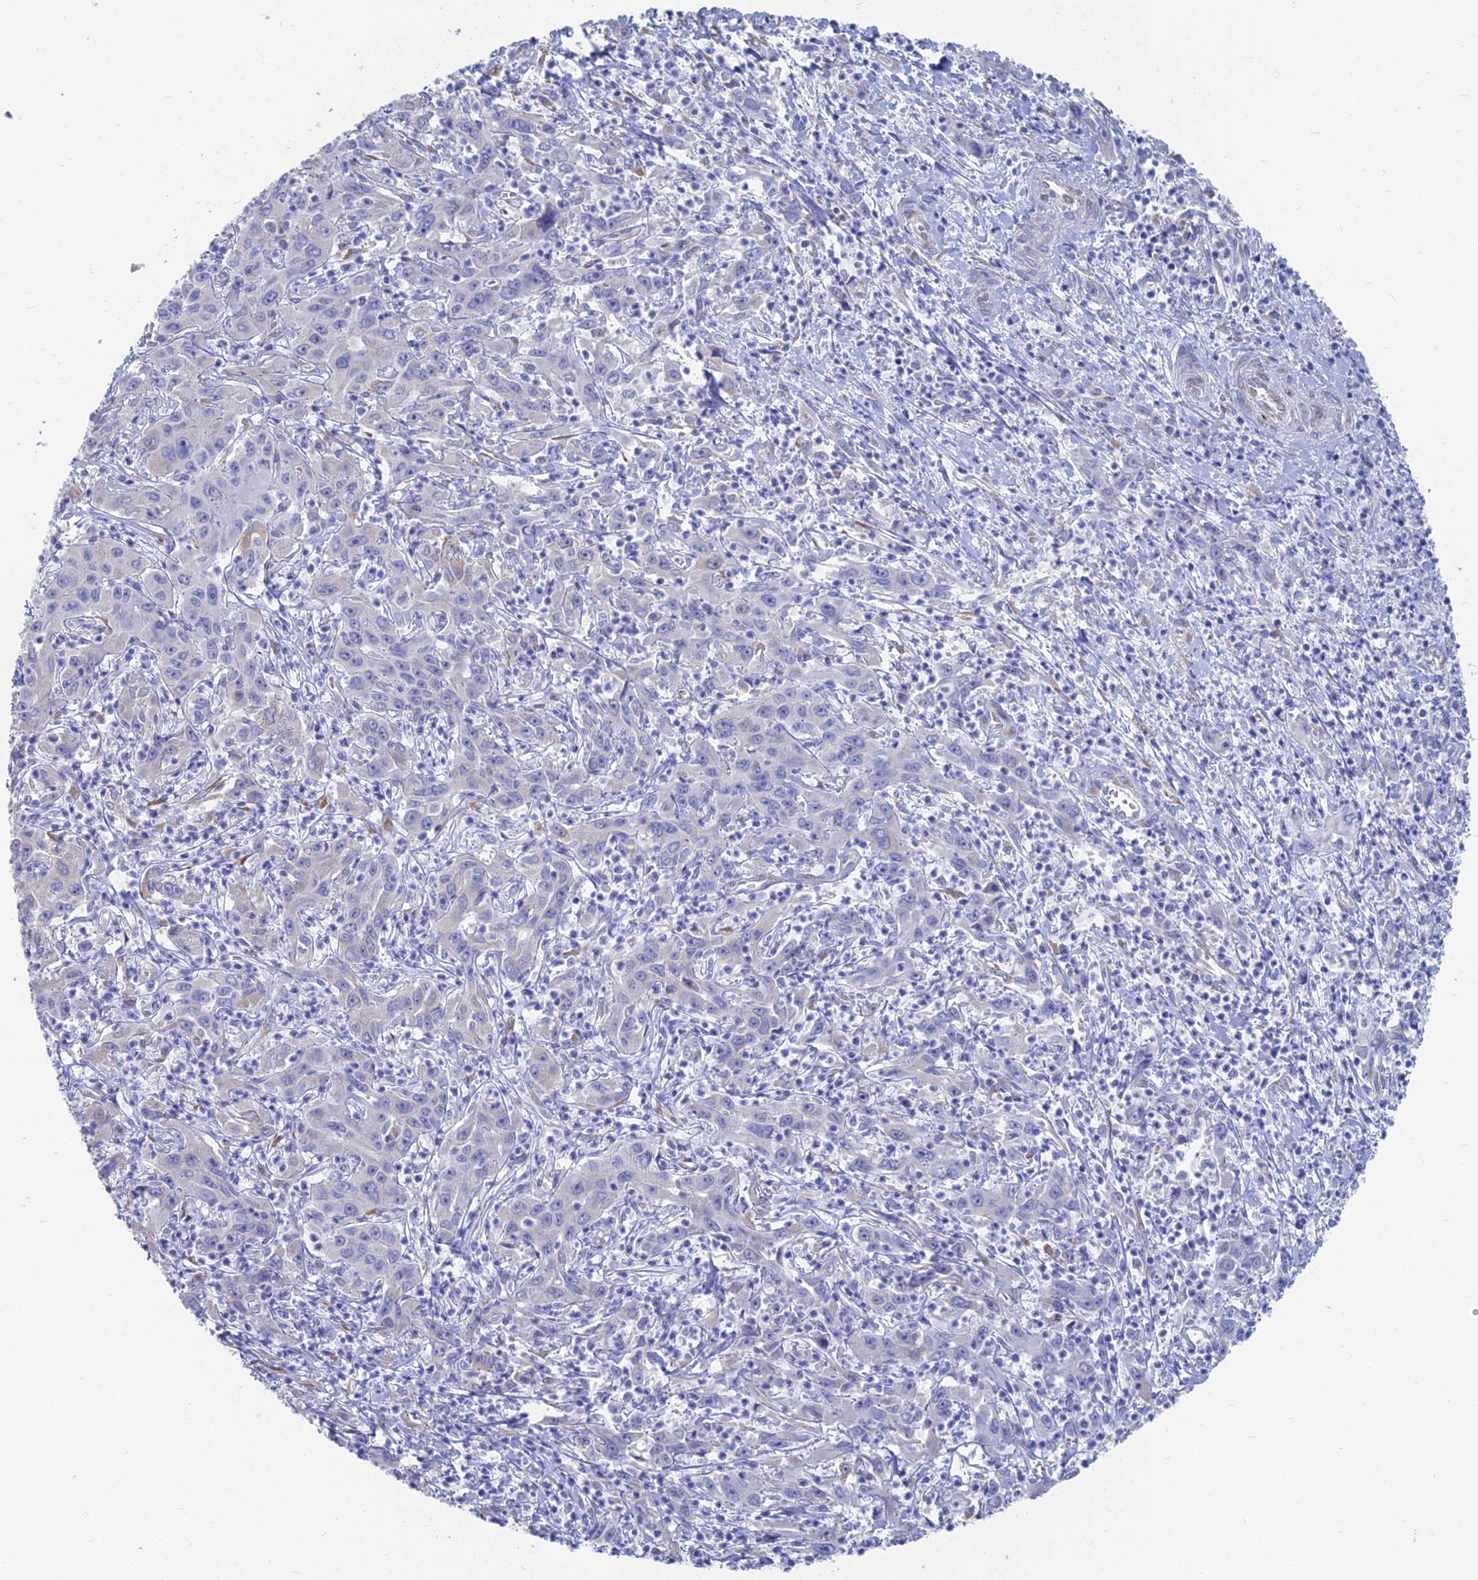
{"staining": {"intensity": "negative", "quantity": "none", "location": "none"}, "tissue": "liver cancer", "cell_type": "Tumor cells", "image_type": "cancer", "snomed": [{"axis": "morphology", "description": "Carcinoma, Hepatocellular, NOS"}, {"axis": "topography", "description": "Liver"}], "caption": "This is an immunohistochemistry micrograph of liver cancer. There is no staining in tumor cells.", "gene": "TNNT3", "patient": {"sex": "male", "age": 63}}